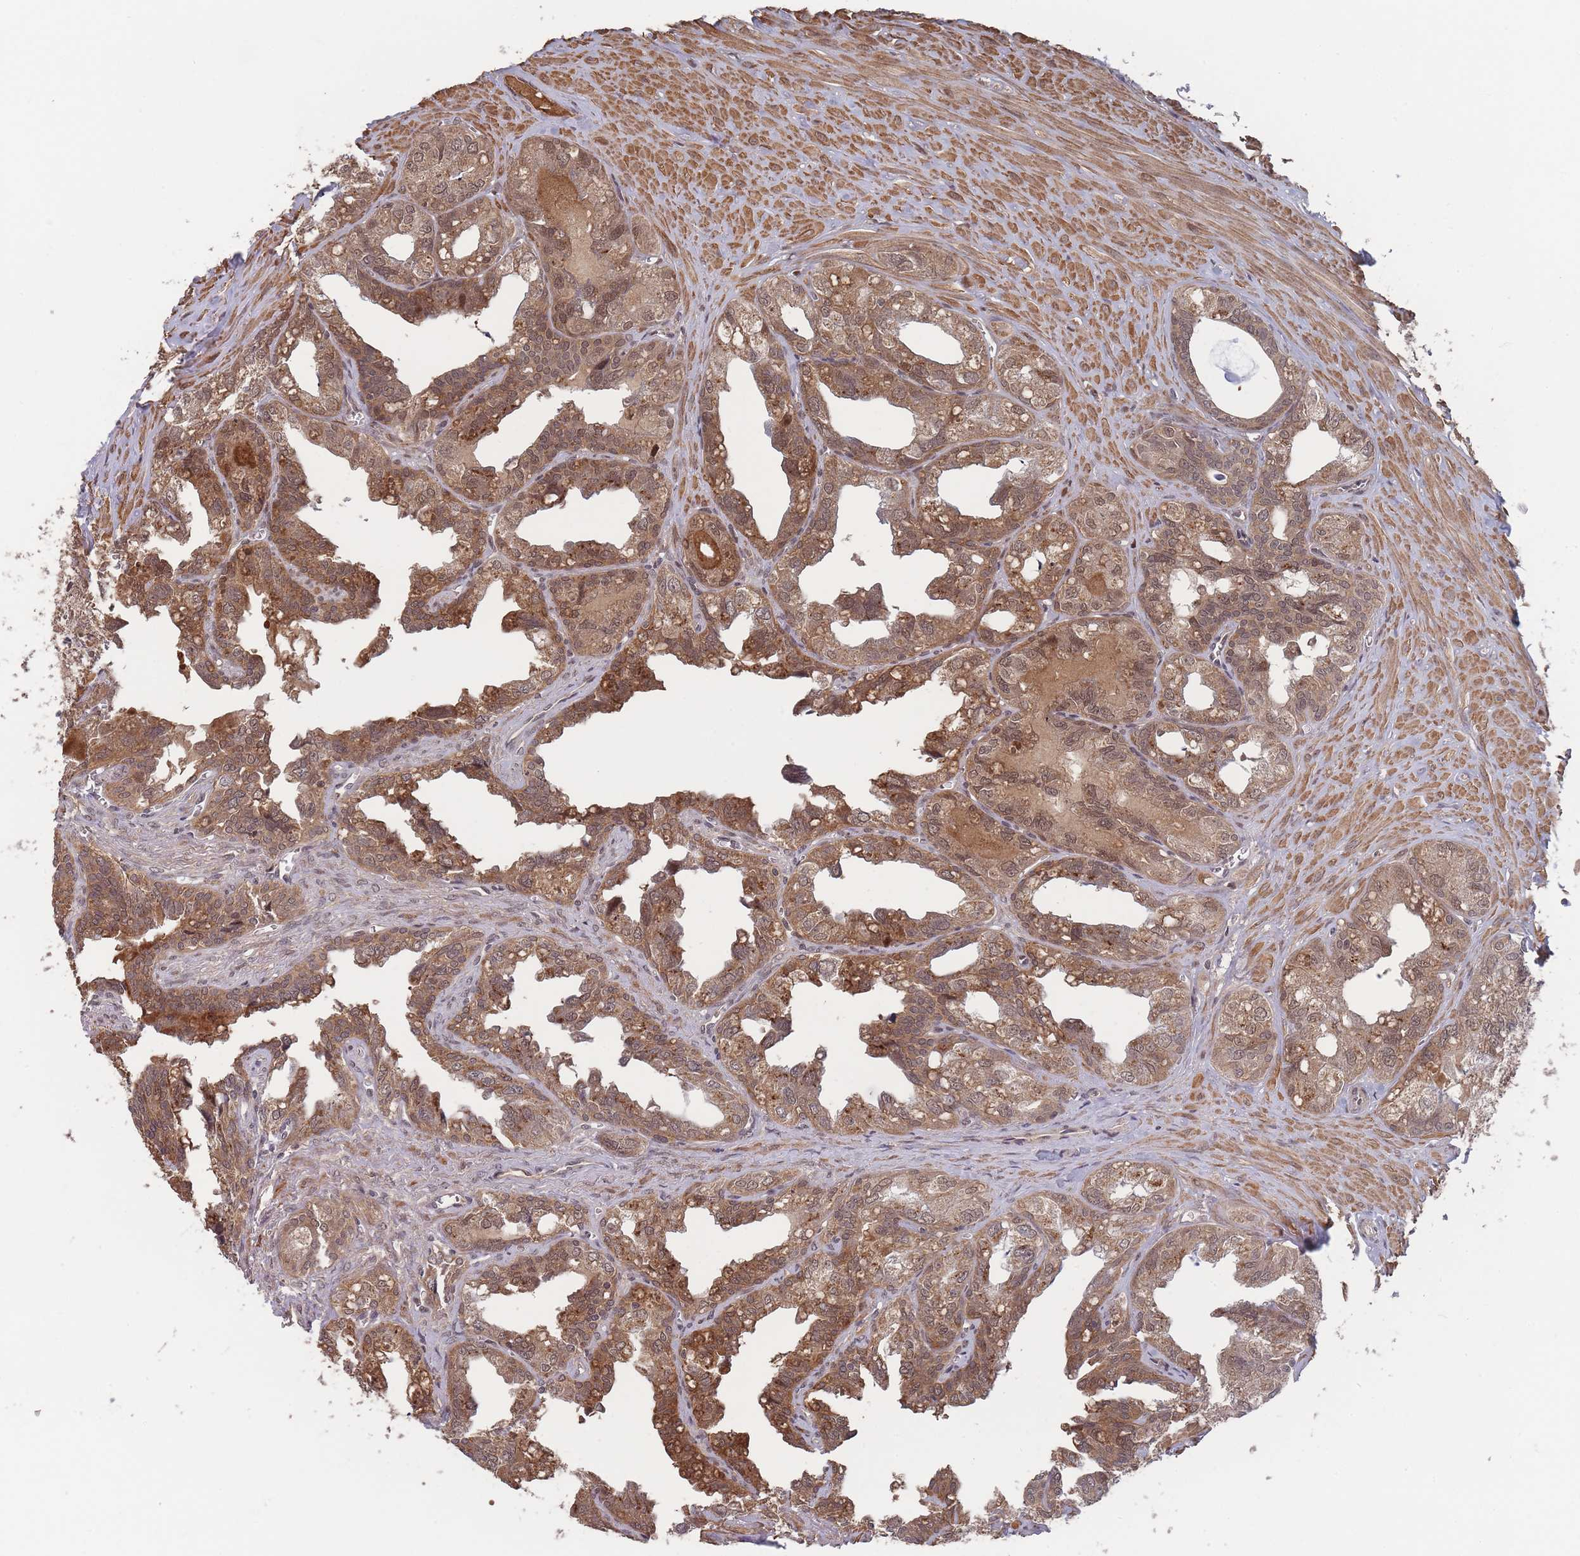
{"staining": {"intensity": "moderate", "quantity": ">75%", "location": "cytoplasmic/membranous,nuclear"}, "tissue": "seminal vesicle", "cell_type": "Glandular cells", "image_type": "normal", "snomed": [{"axis": "morphology", "description": "Normal tissue, NOS"}, {"axis": "topography", "description": "Seminal veicle"}], "caption": "Immunohistochemistry staining of normal seminal vesicle, which demonstrates medium levels of moderate cytoplasmic/membranous,nuclear staining in about >75% of glandular cells indicating moderate cytoplasmic/membranous,nuclear protein expression. The staining was performed using DAB (3,3'-diaminobenzidine) (brown) for protein detection and nuclei were counterstained in hematoxylin (blue).", "gene": "SF3B1", "patient": {"sex": "male", "age": 67}}